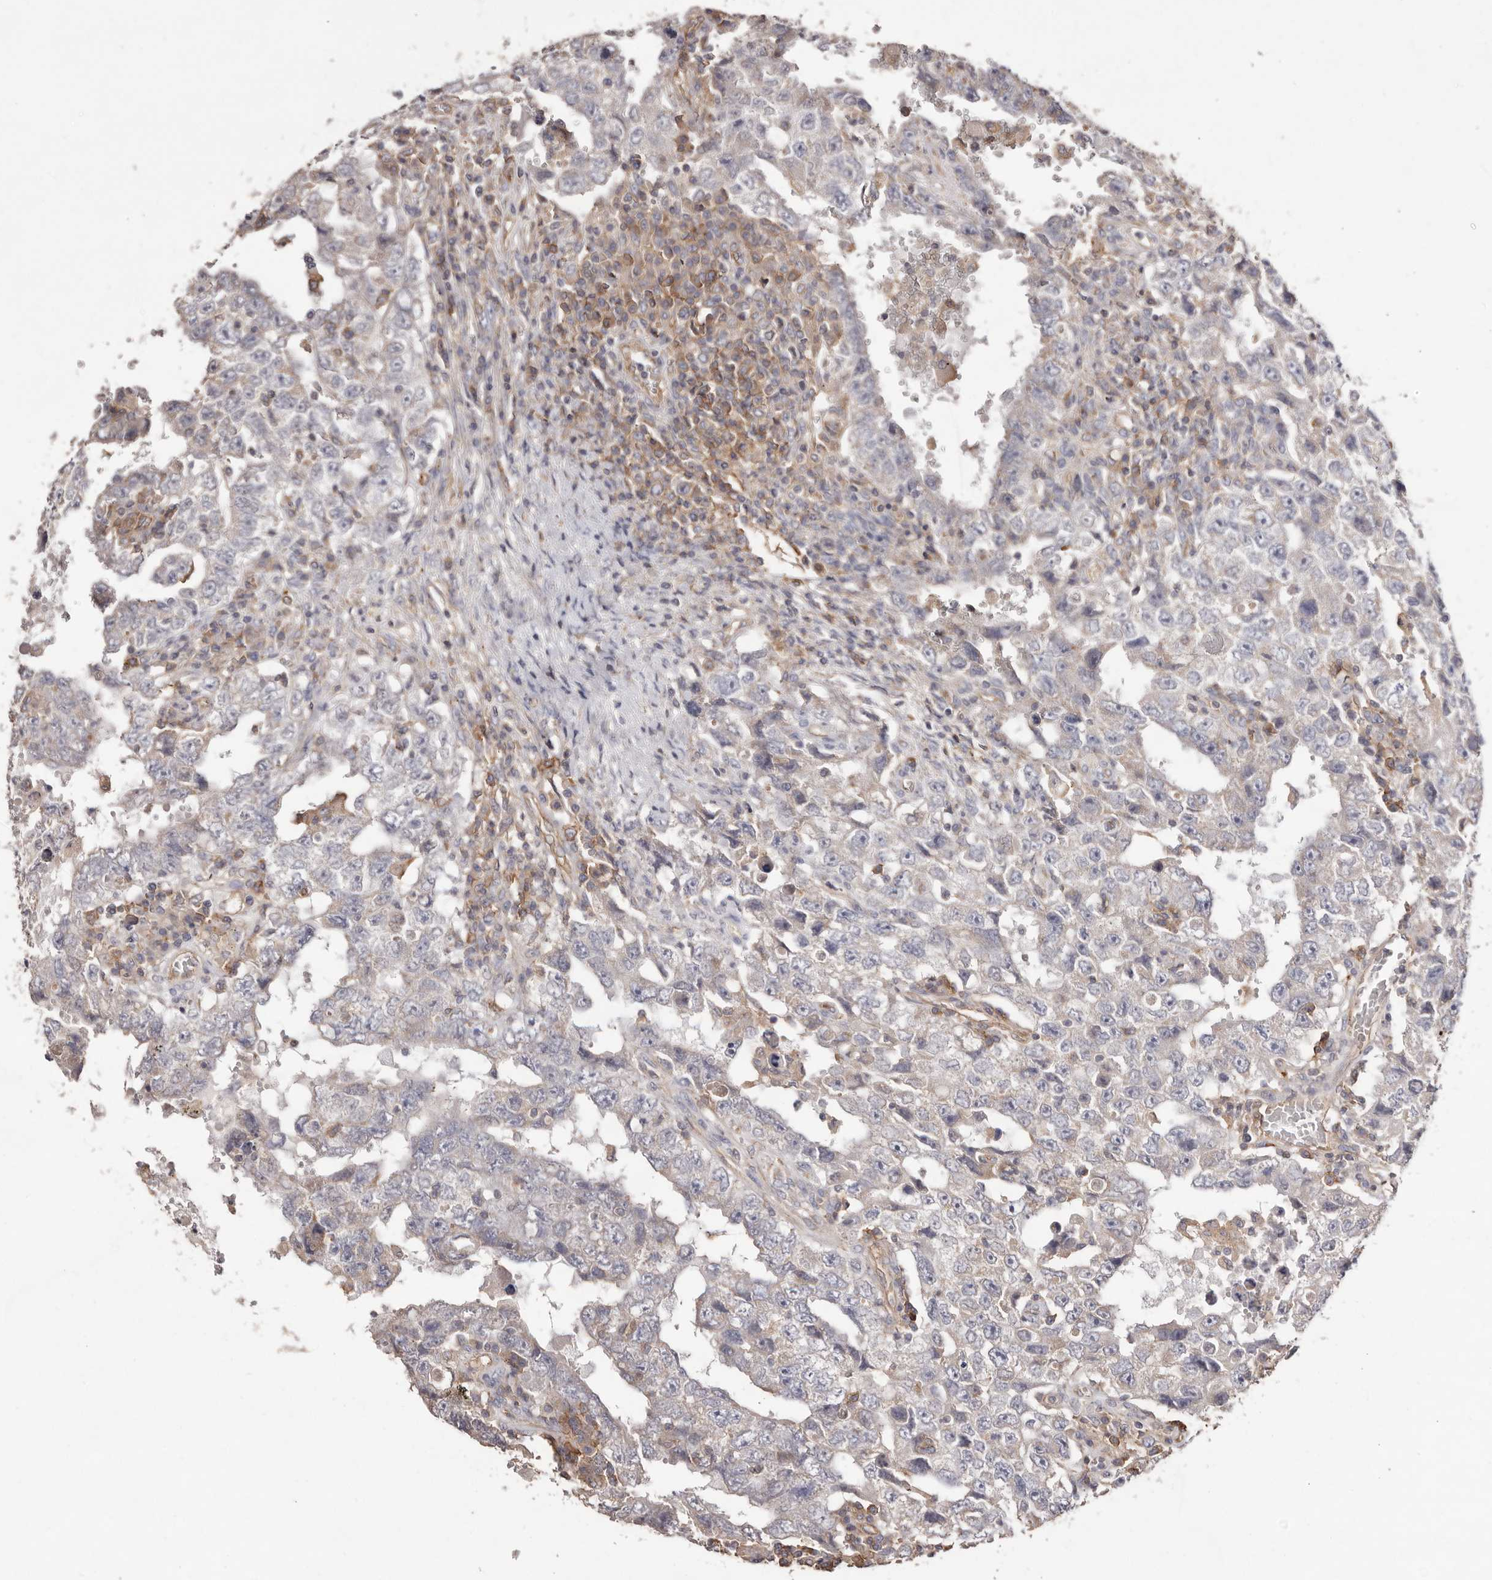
{"staining": {"intensity": "weak", "quantity": "<25%", "location": "cytoplasmic/membranous"}, "tissue": "testis cancer", "cell_type": "Tumor cells", "image_type": "cancer", "snomed": [{"axis": "morphology", "description": "Carcinoma, Embryonal, NOS"}, {"axis": "topography", "description": "Testis"}], "caption": "Testis embryonal carcinoma was stained to show a protein in brown. There is no significant staining in tumor cells.", "gene": "MMACHC", "patient": {"sex": "male", "age": 26}}